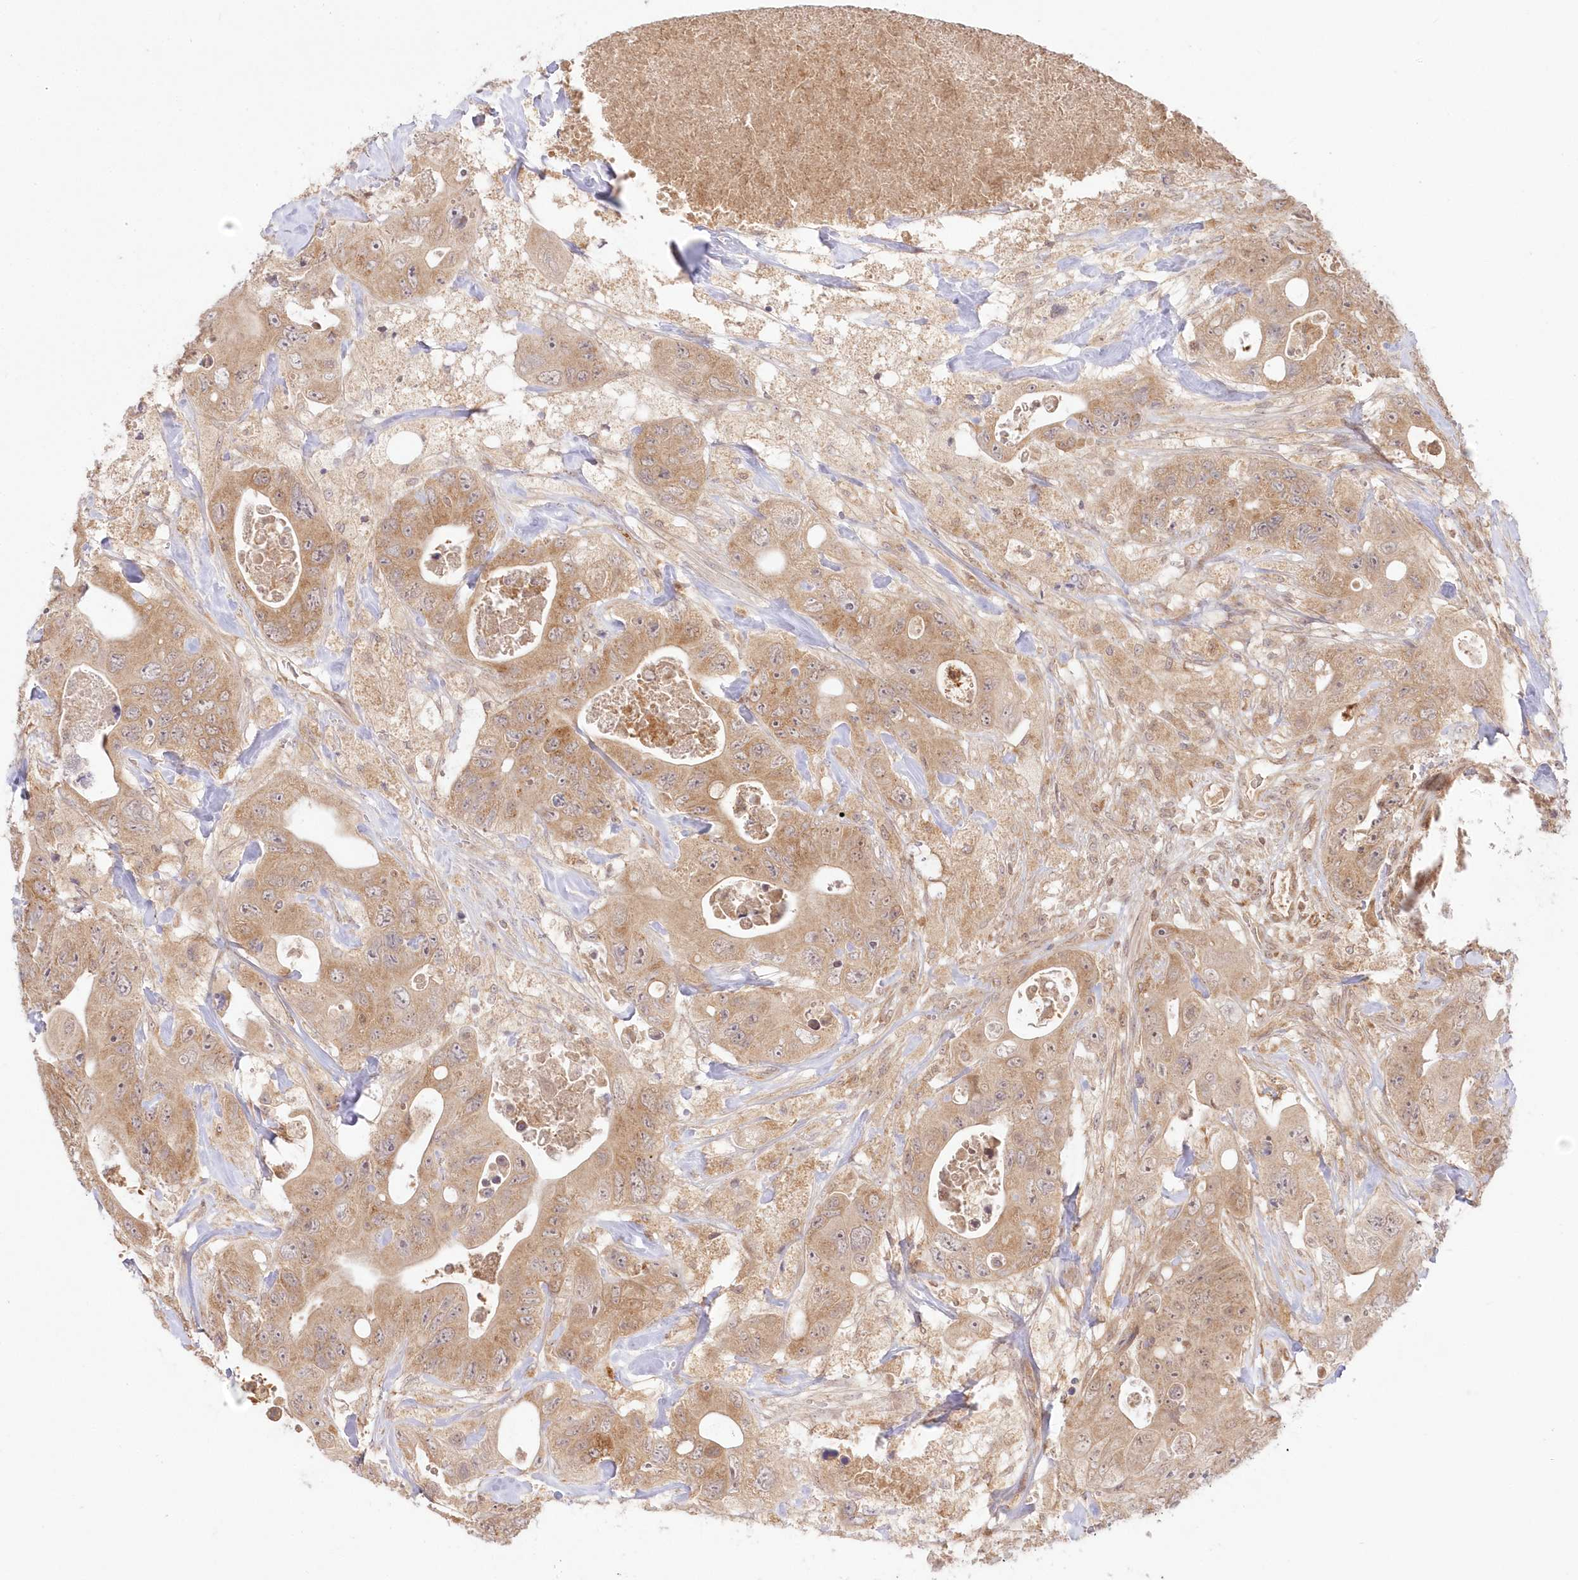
{"staining": {"intensity": "moderate", "quantity": ">75%", "location": "cytoplasmic/membranous"}, "tissue": "colorectal cancer", "cell_type": "Tumor cells", "image_type": "cancer", "snomed": [{"axis": "morphology", "description": "Adenocarcinoma, NOS"}, {"axis": "topography", "description": "Colon"}], "caption": "Immunohistochemical staining of human colorectal cancer reveals medium levels of moderate cytoplasmic/membranous protein positivity in about >75% of tumor cells.", "gene": "MTMR3", "patient": {"sex": "female", "age": 46}}